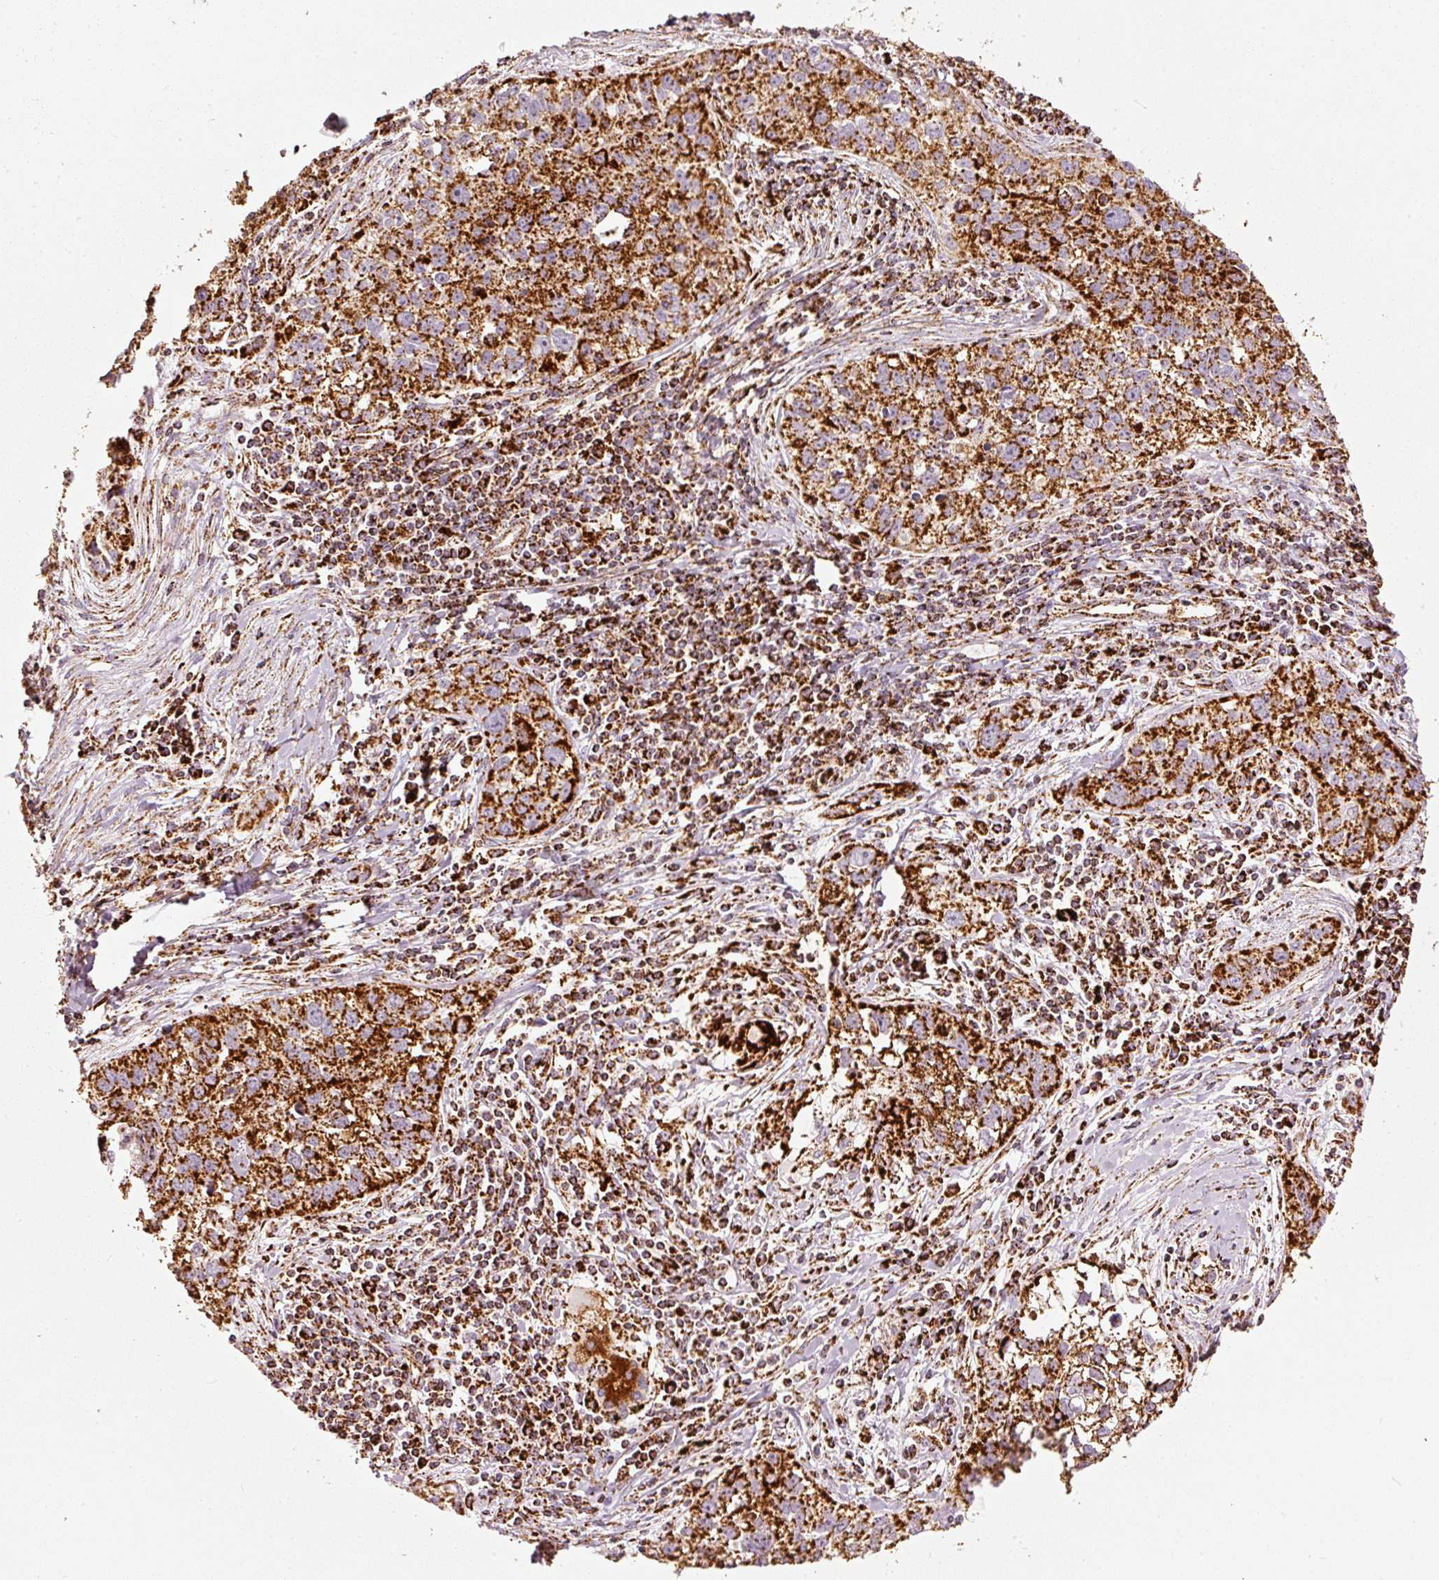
{"staining": {"intensity": "strong", "quantity": ">75%", "location": "cytoplasmic/membranous"}, "tissue": "lung cancer", "cell_type": "Tumor cells", "image_type": "cancer", "snomed": [{"axis": "morphology", "description": "Squamous cell carcinoma, NOS"}, {"axis": "topography", "description": "Lung"}], "caption": "Human lung squamous cell carcinoma stained with a protein marker displays strong staining in tumor cells.", "gene": "UQCRC1", "patient": {"sex": "male", "age": 74}}